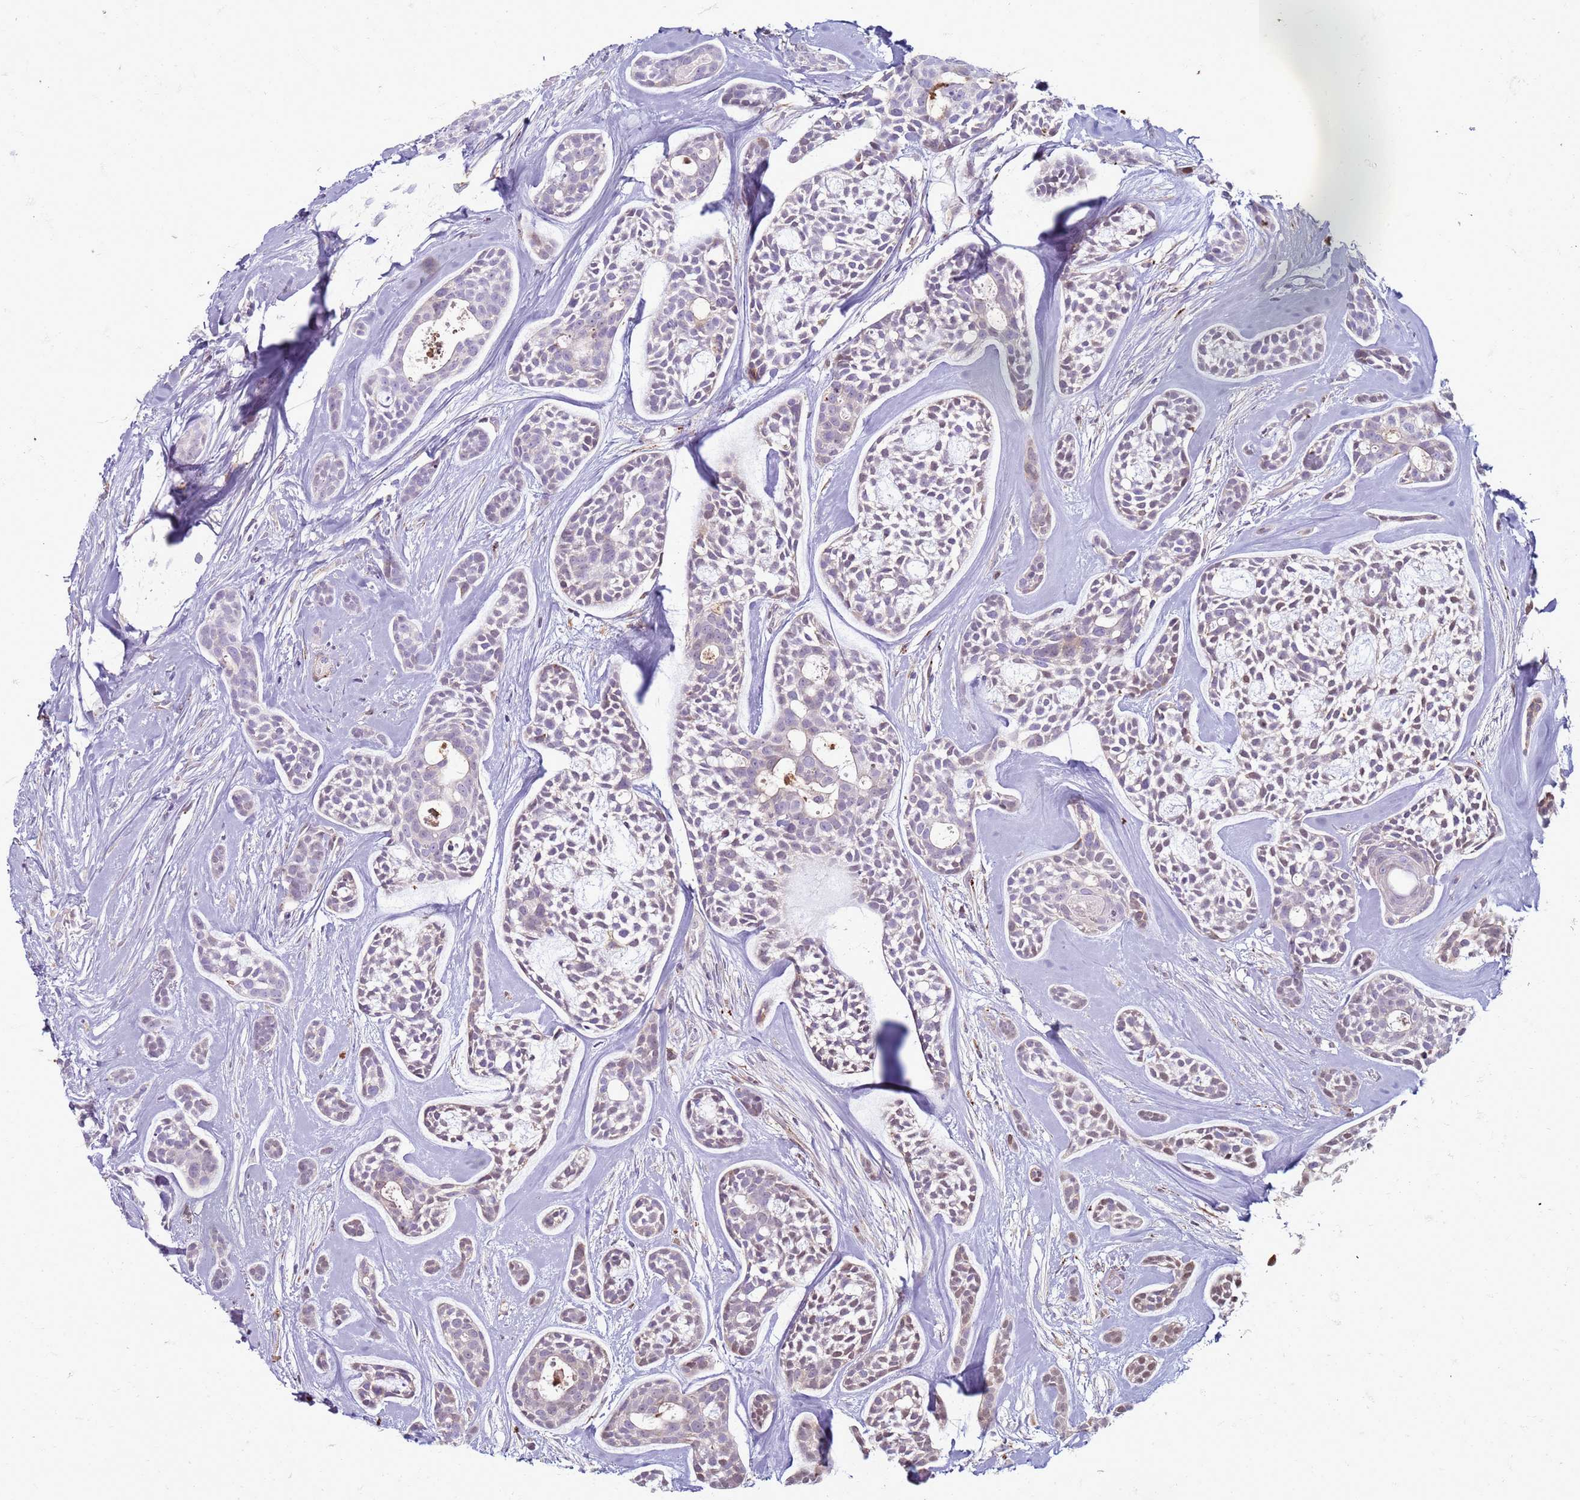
{"staining": {"intensity": "negative", "quantity": "none", "location": "none"}, "tissue": "head and neck cancer", "cell_type": "Tumor cells", "image_type": "cancer", "snomed": [{"axis": "morphology", "description": "Adenocarcinoma, NOS"}, {"axis": "topography", "description": "Subcutis"}, {"axis": "topography", "description": "Head-Neck"}], "caption": "The micrograph reveals no significant staining in tumor cells of adenocarcinoma (head and neck).", "gene": "PDK3", "patient": {"sex": "female", "age": 73}}